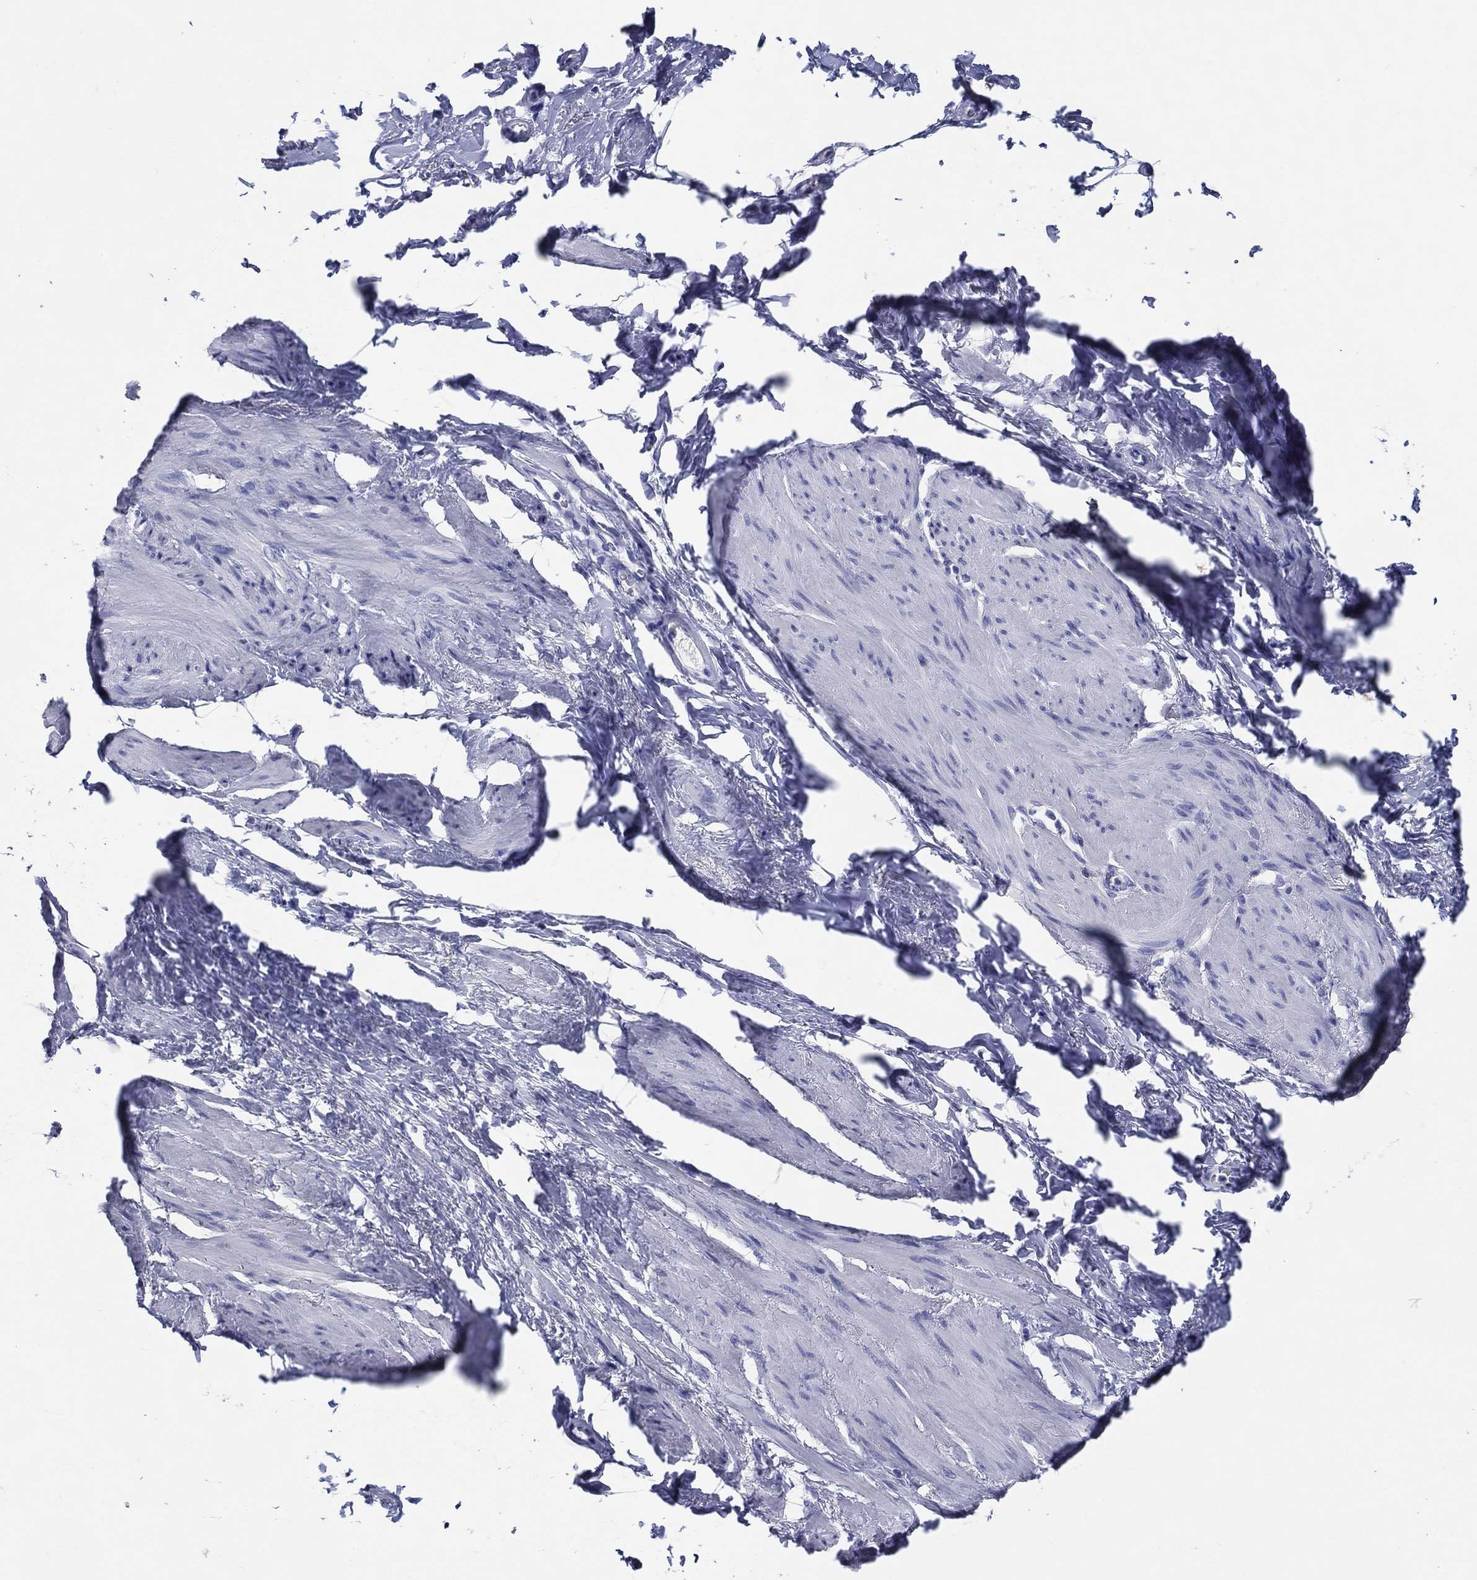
{"staining": {"intensity": "negative", "quantity": "none", "location": "none"}, "tissue": "soft tissue", "cell_type": "Fibroblasts", "image_type": "normal", "snomed": [{"axis": "morphology", "description": "Normal tissue, NOS"}, {"axis": "topography", "description": "Soft tissue"}, {"axis": "topography", "description": "Adipose tissue"}, {"axis": "topography", "description": "Vascular tissue"}, {"axis": "topography", "description": "Peripheral nerve tissue"}], "caption": "Fibroblasts show no significant staining in benign soft tissue. (DAB (3,3'-diaminobenzidine) immunohistochemistry (IHC) visualized using brightfield microscopy, high magnification).", "gene": "ACE2", "patient": {"sex": "male", "age": 68}}